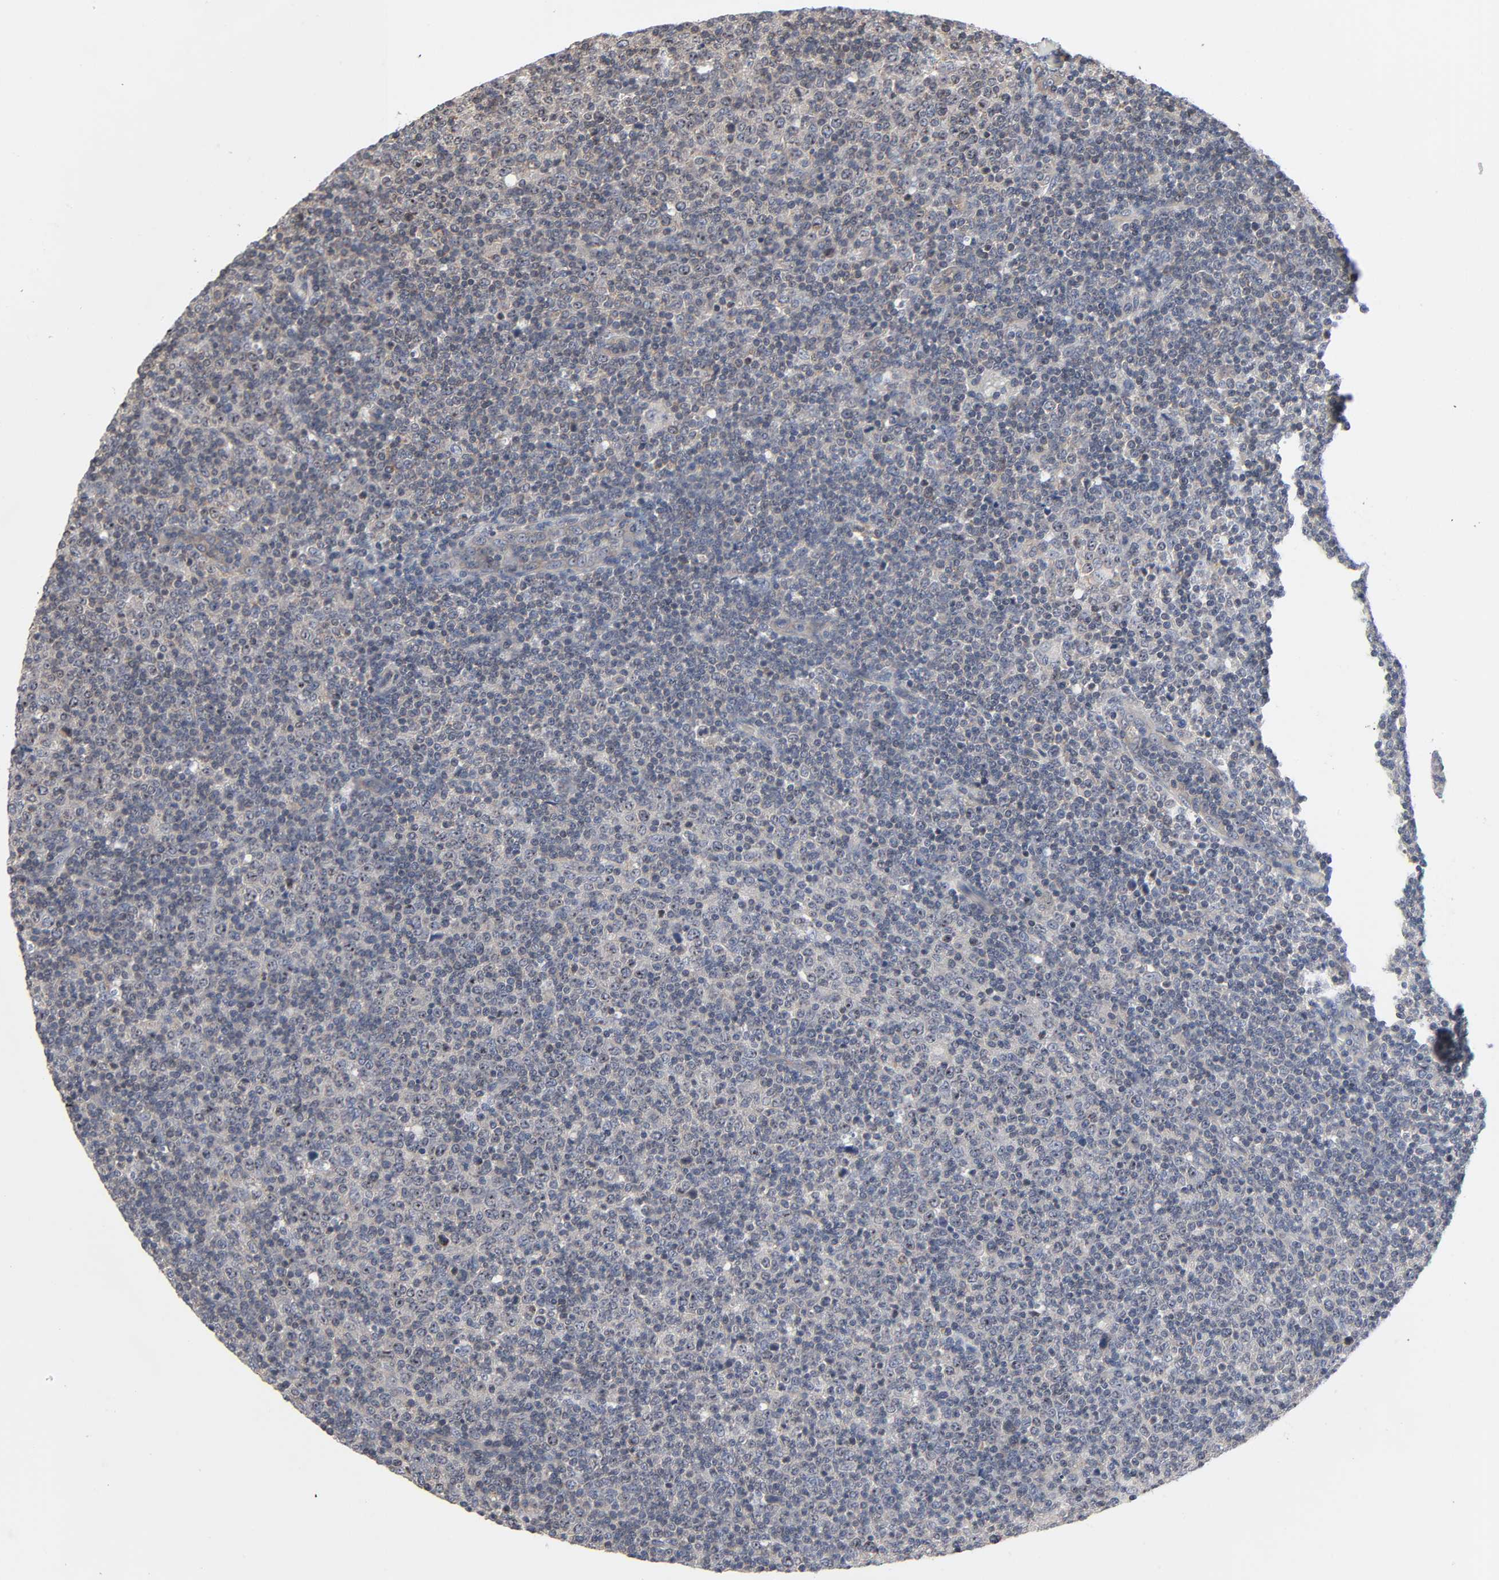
{"staining": {"intensity": "weak", "quantity": "<25%", "location": "cytoplasmic/membranous"}, "tissue": "lymphoma", "cell_type": "Tumor cells", "image_type": "cancer", "snomed": [{"axis": "morphology", "description": "Malignant lymphoma, non-Hodgkin's type, Low grade"}, {"axis": "topography", "description": "Lymph node"}], "caption": "An immunohistochemistry (IHC) image of low-grade malignant lymphoma, non-Hodgkin's type is shown. There is no staining in tumor cells of low-grade malignant lymphoma, non-Hodgkin's type.", "gene": "DDX10", "patient": {"sex": "male", "age": 70}}